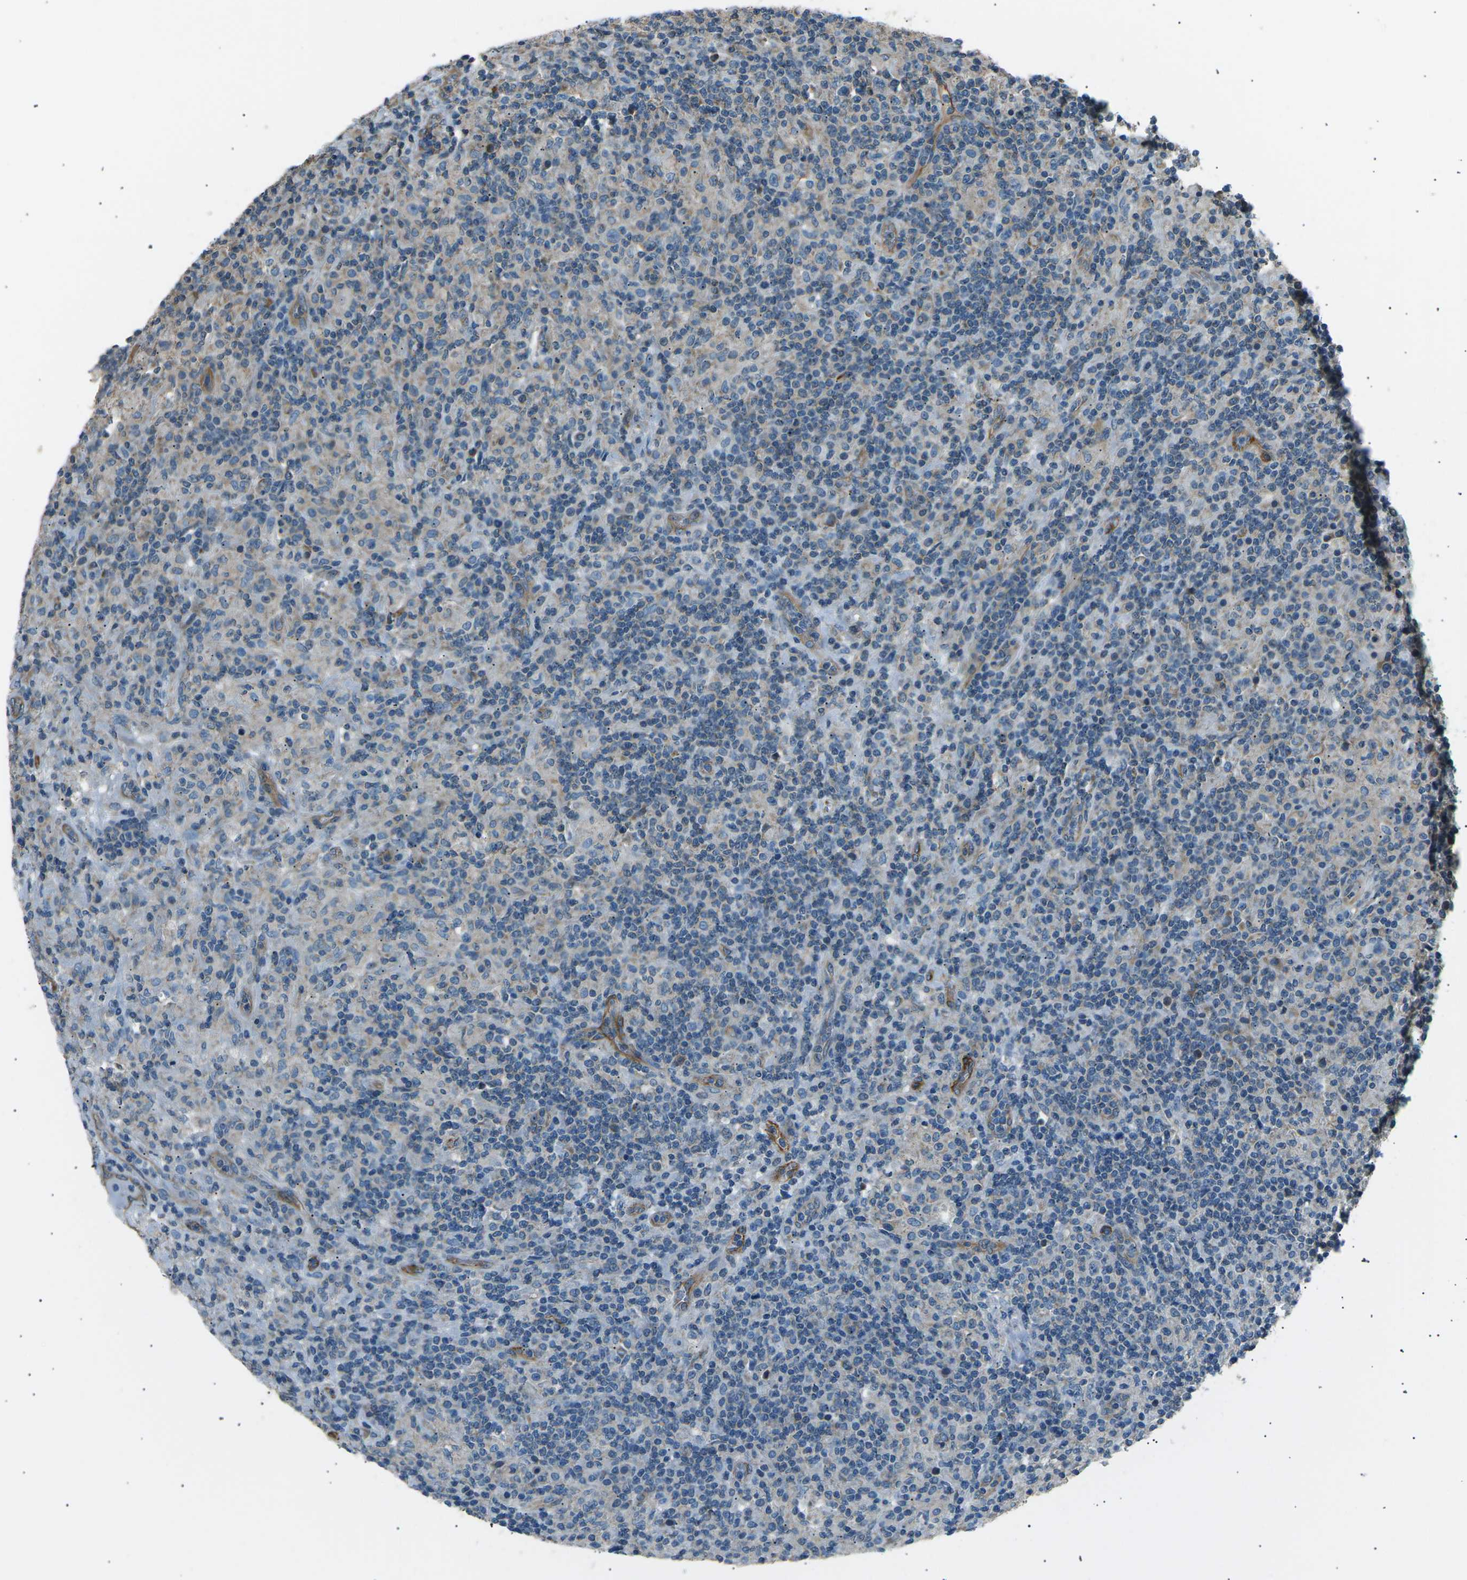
{"staining": {"intensity": "weak", "quantity": "<25%", "location": "cytoplasmic/membranous"}, "tissue": "lymphoma", "cell_type": "Tumor cells", "image_type": "cancer", "snomed": [{"axis": "morphology", "description": "Hodgkin's disease, NOS"}, {"axis": "topography", "description": "Lymph node"}], "caption": "A high-resolution photomicrograph shows immunohistochemistry staining of lymphoma, which exhibits no significant expression in tumor cells. (Stains: DAB IHC with hematoxylin counter stain, Microscopy: brightfield microscopy at high magnification).", "gene": "SLK", "patient": {"sex": "male", "age": 70}}